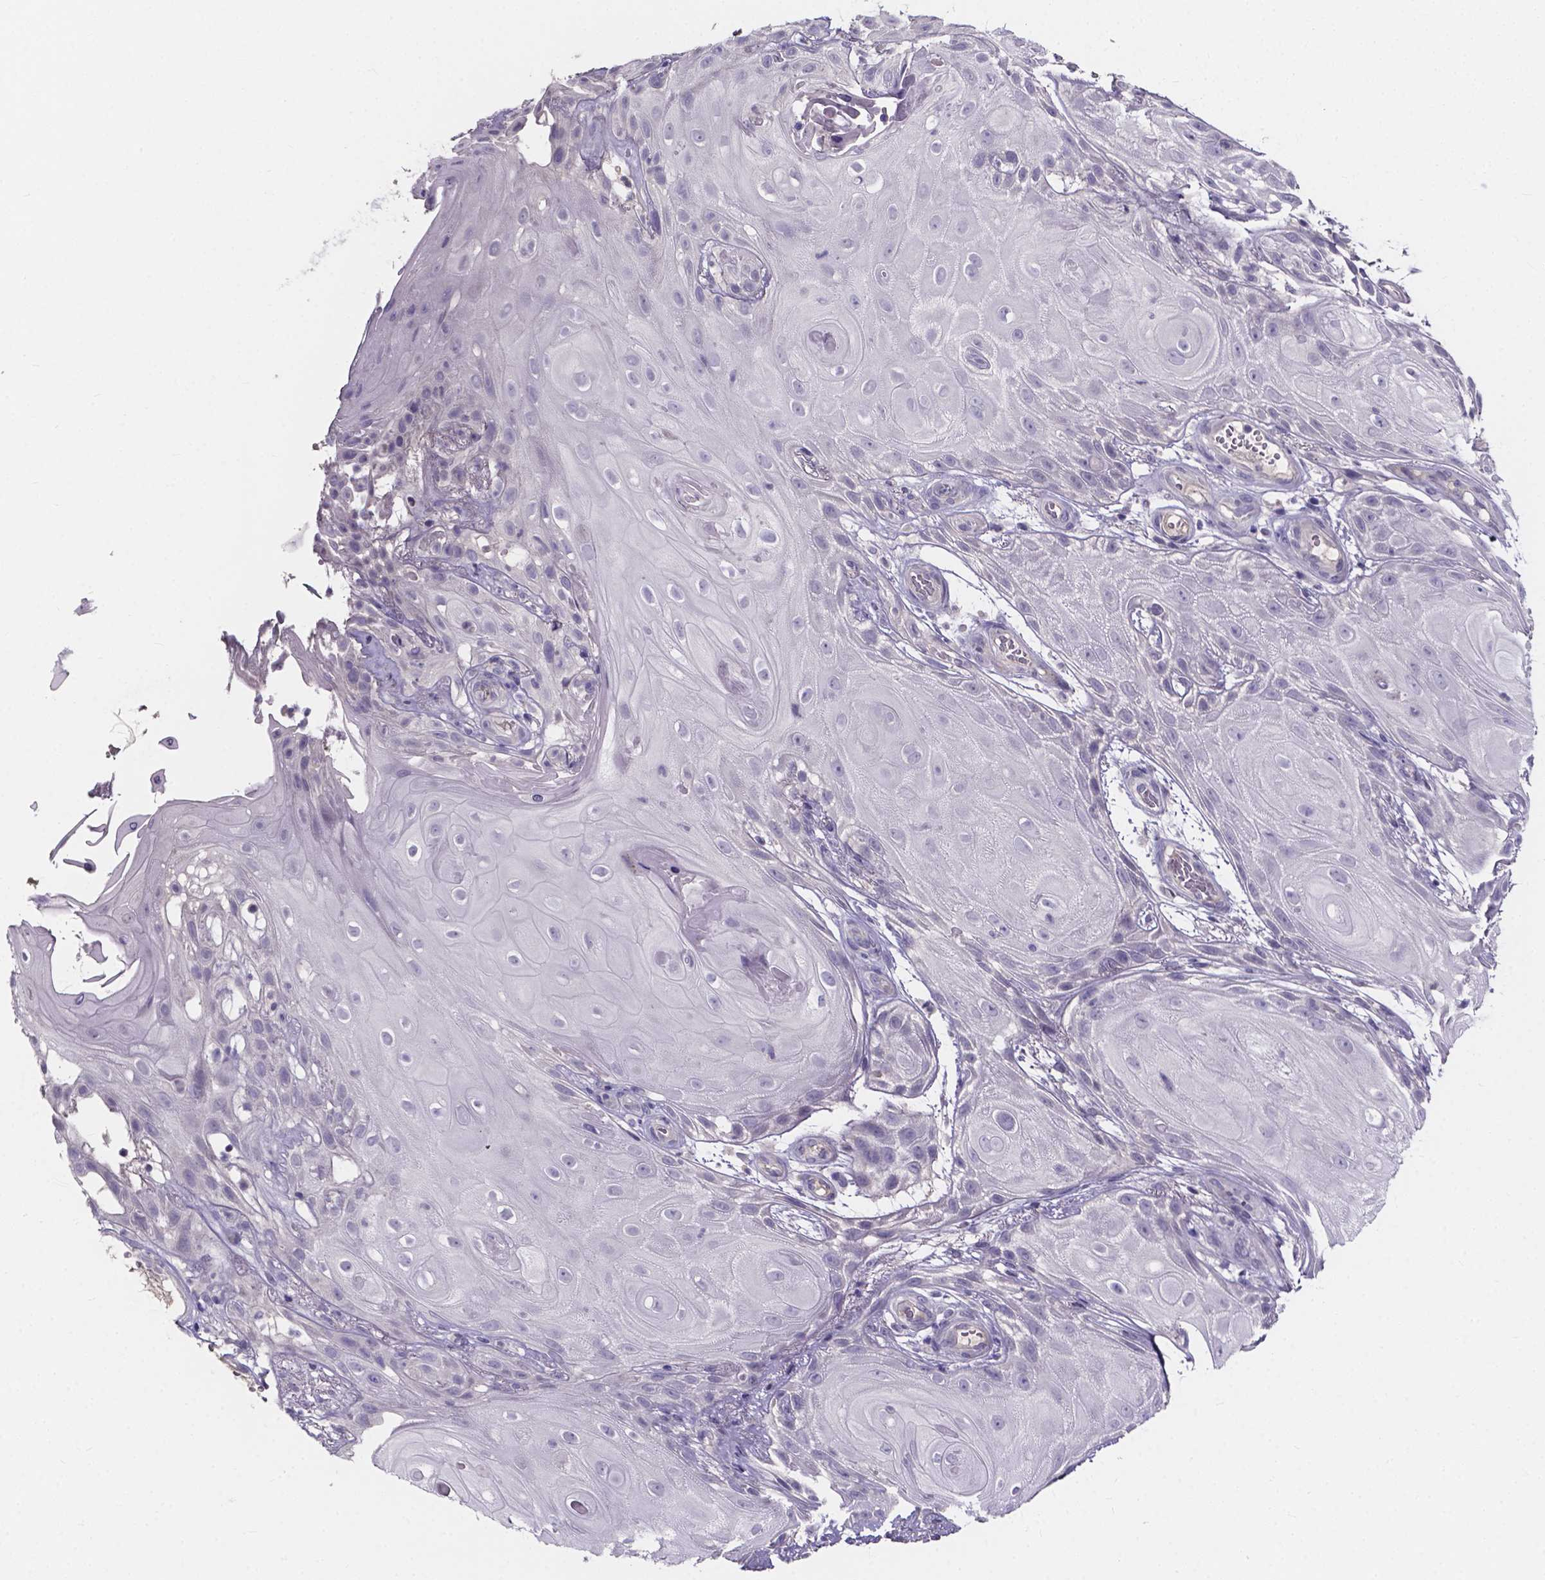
{"staining": {"intensity": "negative", "quantity": "none", "location": "none"}, "tissue": "skin cancer", "cell_type": "Tumor cells", "image_type": "cancer", "snomed": [{"axis": "morphology", "description": "Squamous cell carcinoma, NOS"}, {"axis": "topography", "description": "Skin"}], "caption": "Immunohistochemical staining of human squamous cell carcinoma (skin) demonstrates no significant staining in tumor cells. Brightfield microscopy of IHC stained with DAB (brown) and hematoxylin (blue), captured at high magnification.", "gene": "SPOCD1", "patient": {"sex": "male", "age": 62}}